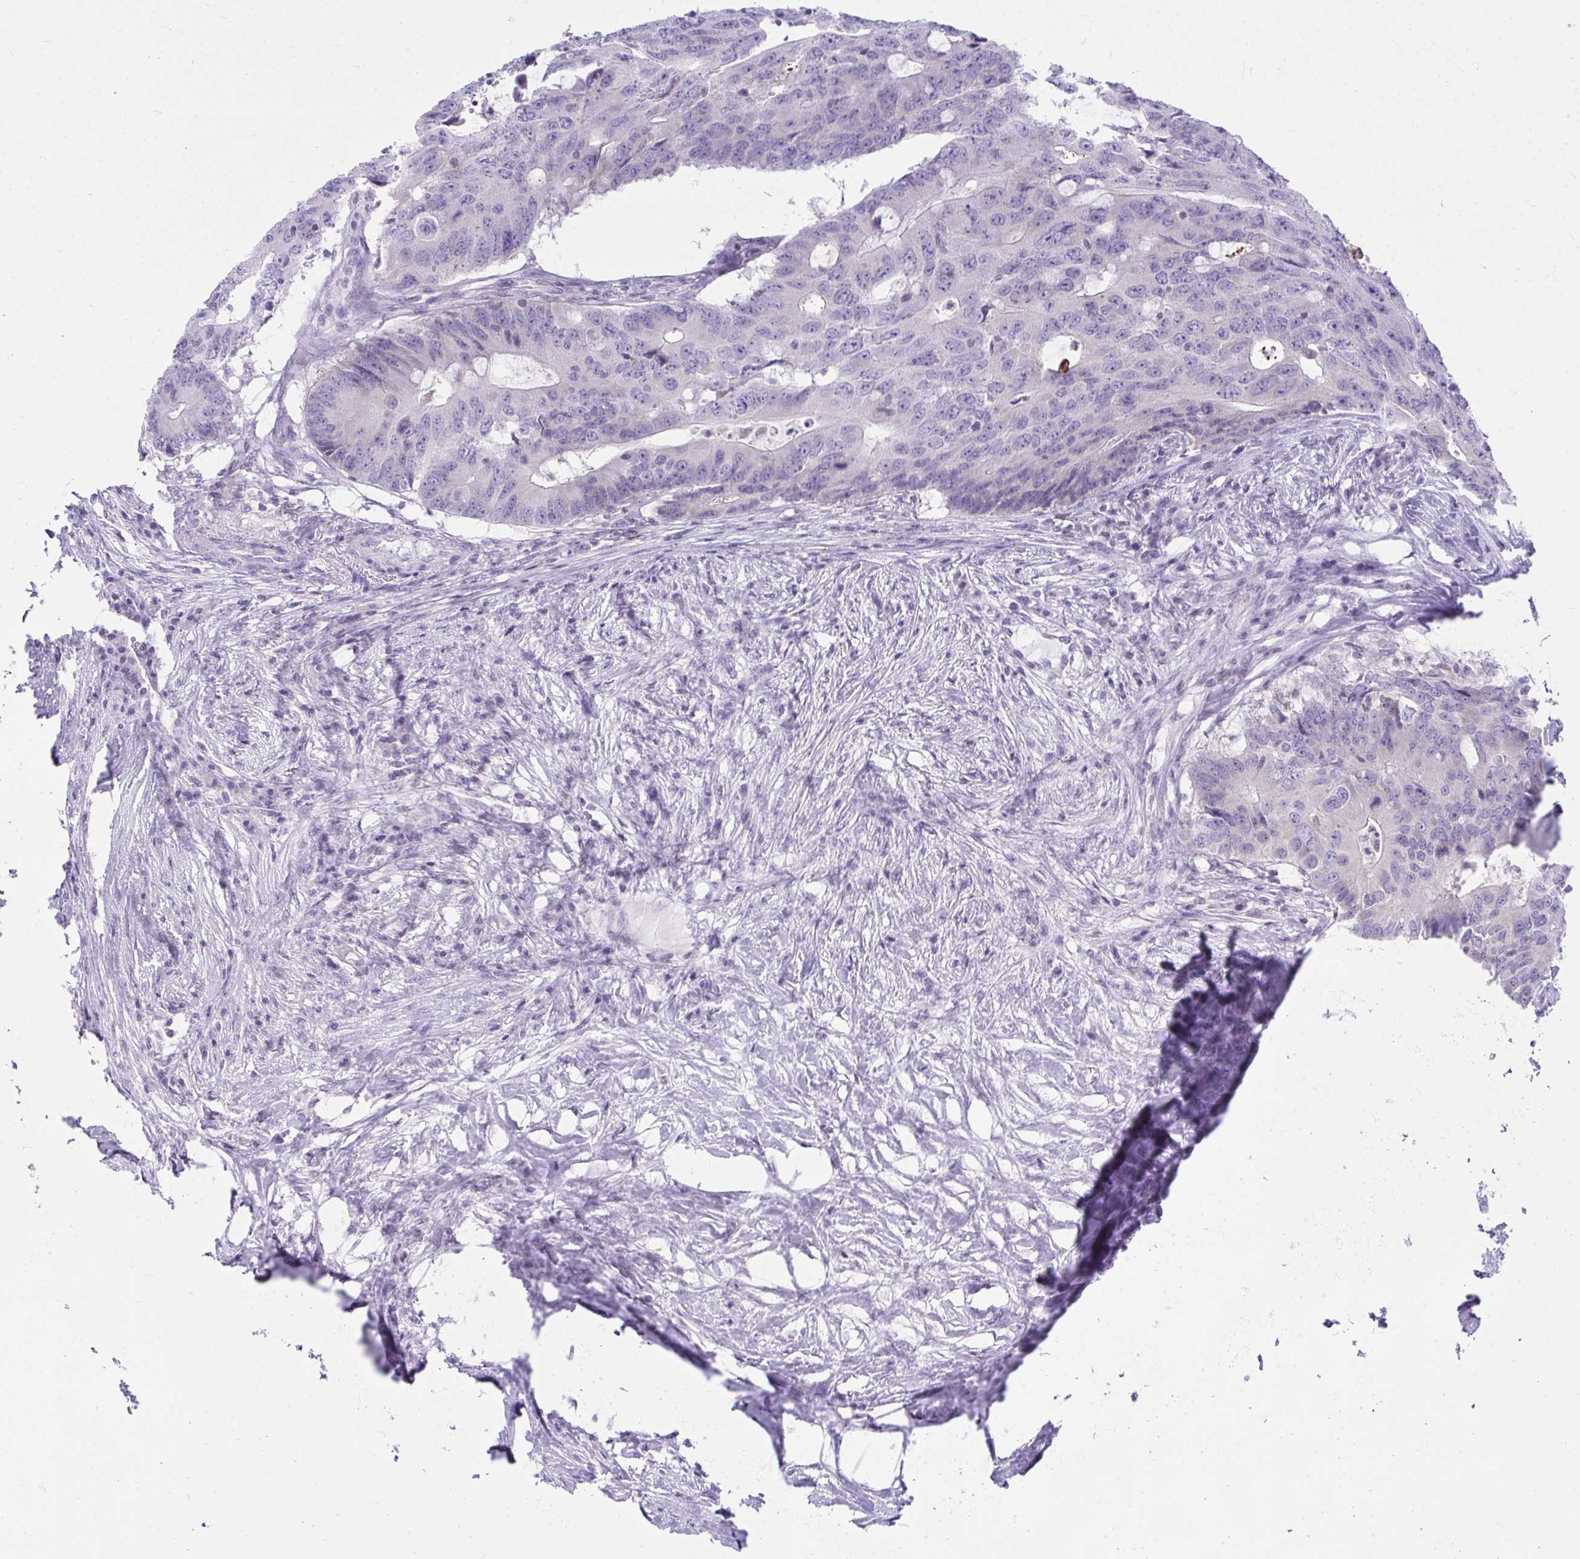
{"staining": {"intensity": "negative", "quantity": "none", "location": "none"}, "tissue": "colorectal cancer", "cell_type": "Tumor cells", "image_type": "cancer", "snomed": [{"axis": "morphology", "description": "Adenocarcinoma, NOS"}, {"axis": "topography", "description": "Colon"}], "caption": "IHC photomicrograph of human colorectal adenocarcinoma stained for a protein (brown), which shows no positivity in tumor cells.", "gene": "OR7A5", "patient": {"sex": "male", "age": 71}}